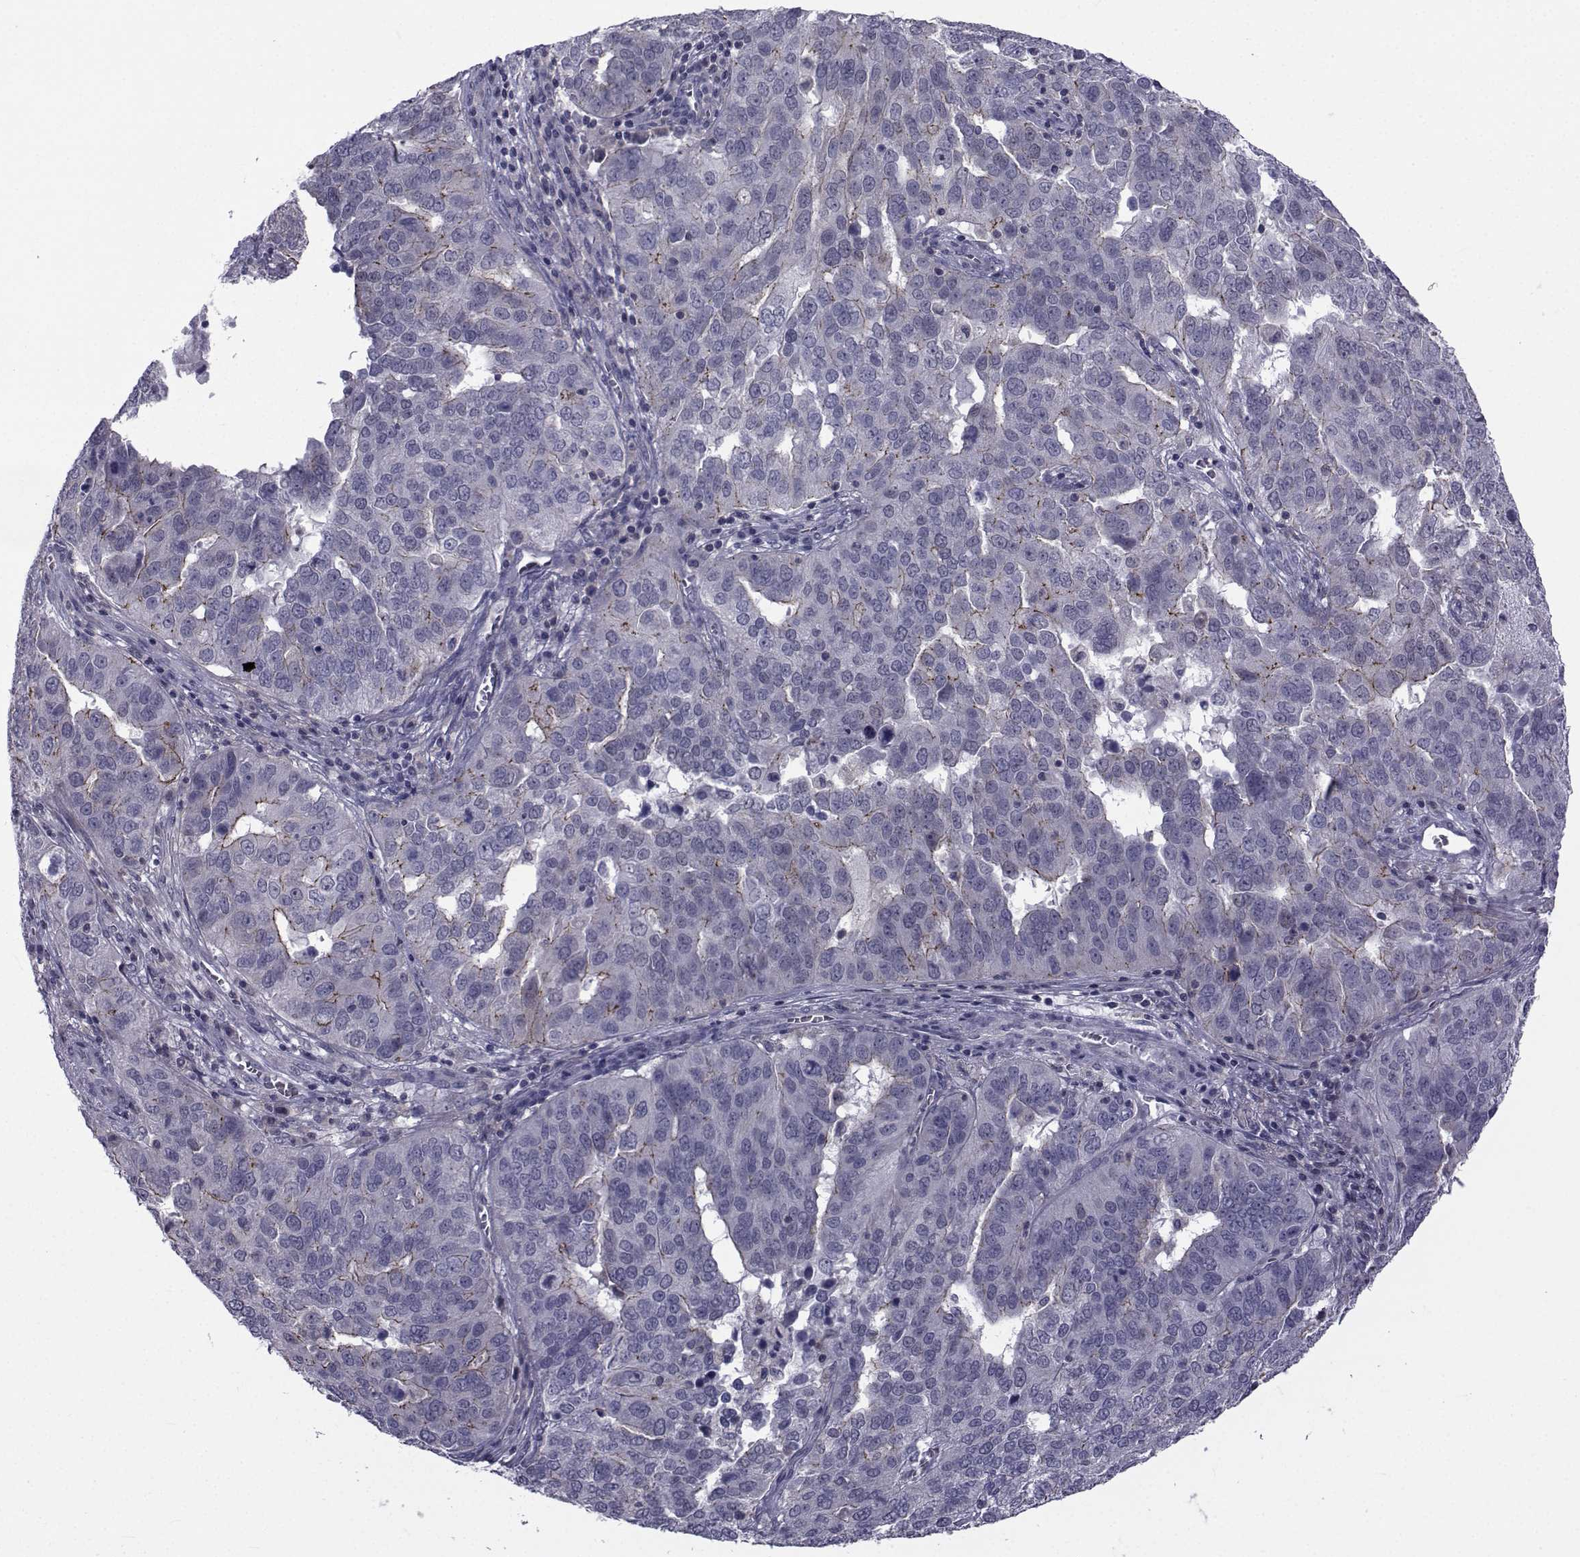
{"staining": {"intensity": "strong", "quantity": "<25%", "location": "cytoplasmic/membranous"}, "tissue": "ovarian cancer", "cell_type": "Tumor cells", "image_type": "cancer", "snomed": [{"axis": "morphology", "description": "Carcinoma, endometroid"}, {"axis": "topography", "description": "Soft tissue"}, {"axis": "topography", "description": "Ovary"}], "caption": "The micrograph exhibits immunohistochemical staining of endometroid carcinoma (ovarian). There is strong cytoplasmic/membranous staining is seen in approximately <25% of tumor cells. The staining was performed using DAB, with brown indicating positive protein expression. Nuclei are stained blue with hematoxylin.", "gene": "SLC30A10", "patient": {"sex": "female", "age": 52}}